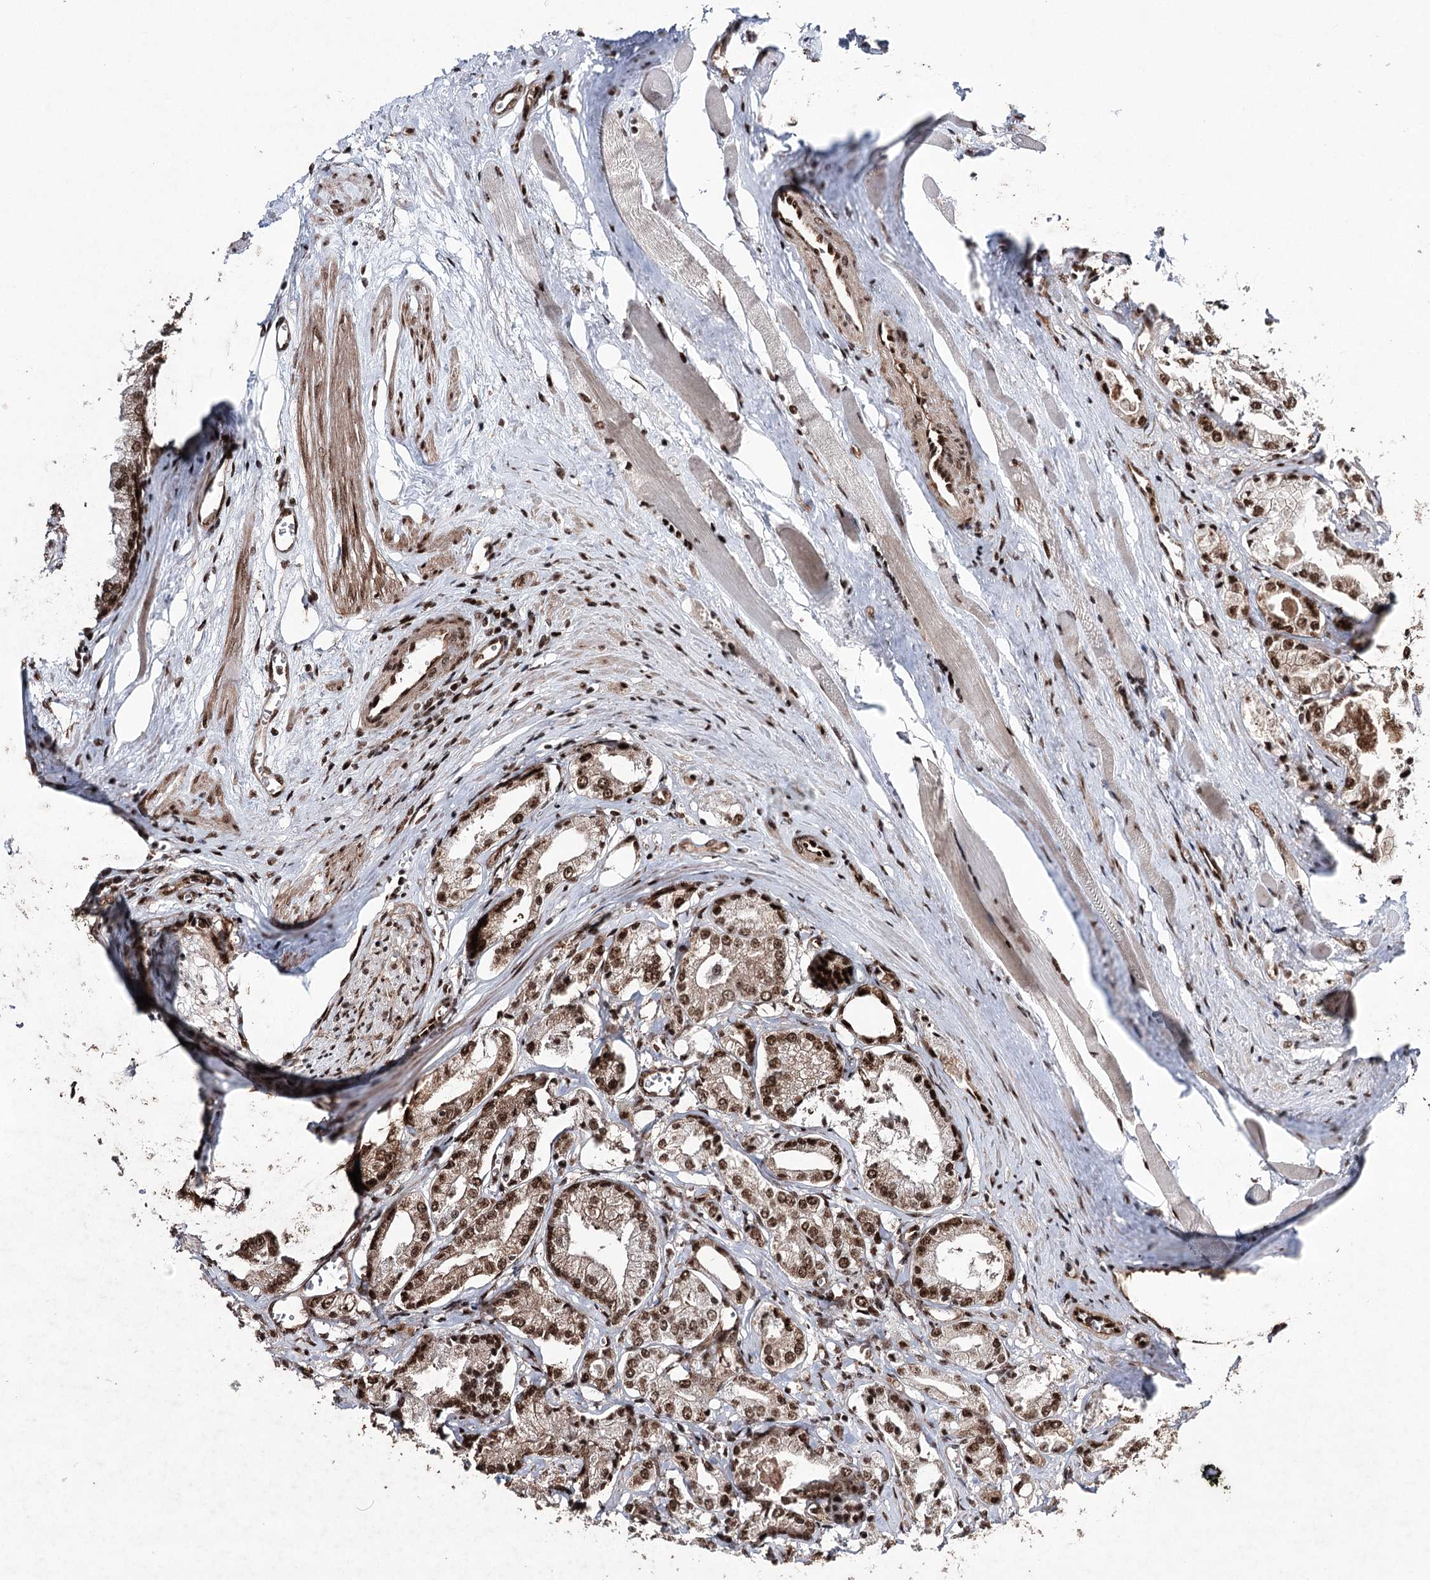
{"staining": {"intensity": "moderate", "quantity": ">75%", "location": "nuclear"}, "tissue": "prostate cancer", "cell_type": "Tumor cells", "image_type": "cancer", "snomed": [{"axis": "morphology", "description": "Adenocarcinoma, Low grade"}, {"axis": "topography", "description": "Prostate"}], "caption": "Low-grade adenocarcinoma (prostate) was stained to show a protein in brown. There is medium levels of moderate nuclear positivity in about >75% of tumor cells.", "gene": "PDCD4", "patient": {"sex": "male", "age": 60}}